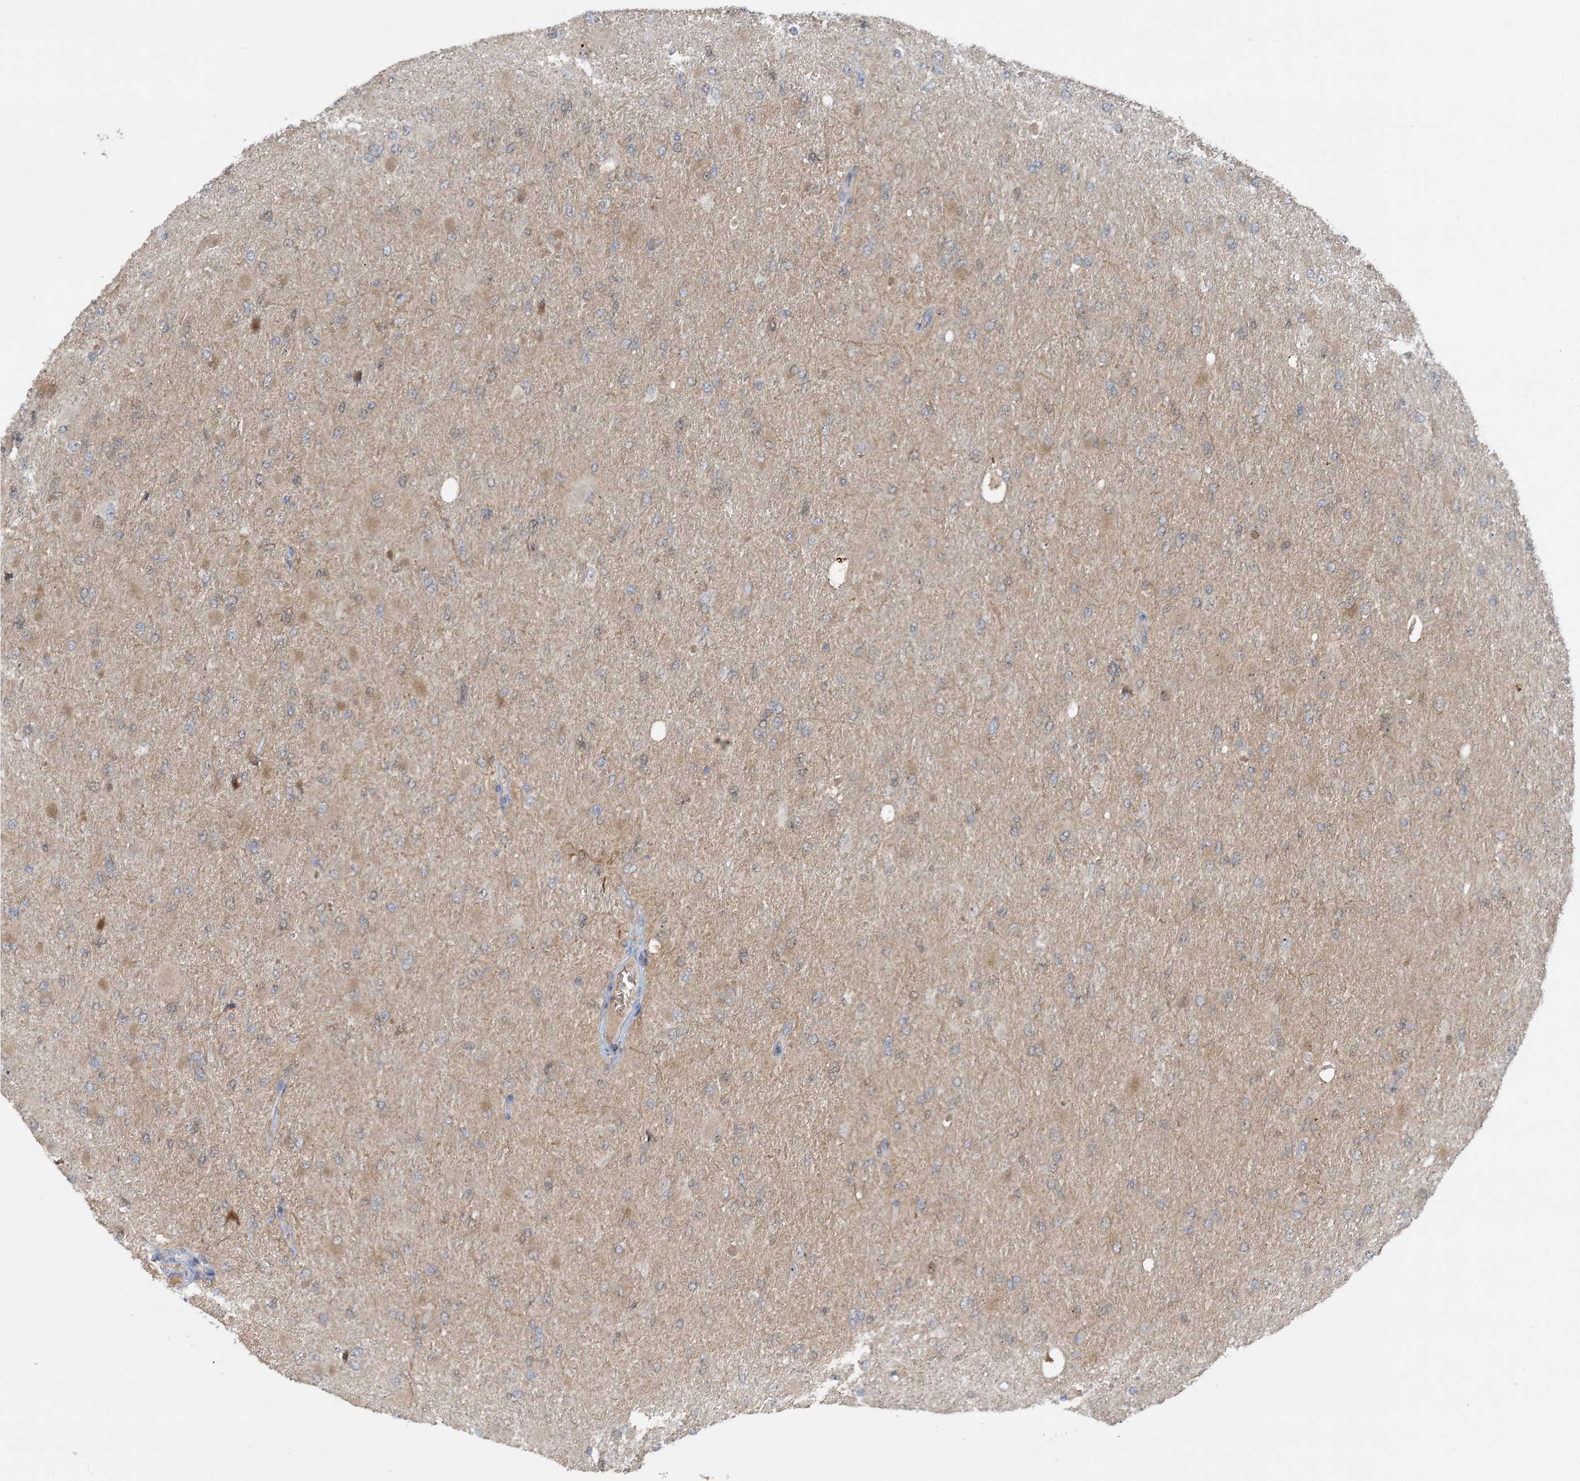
{"staining": {"intensity": "weak", "quantity": "<25%", "location": "cytoplasmic/membranous"}, "tissue": "glioma", "cell_type": "Tumor cells", "image_type": "cancer", "snomed": [{"axis": "morphology", "description": "Glioma, malignant, High grade"}, {"axis": "topography", "description": "Cerebral cortex"}], "caption": "This photomicrograph is of glioma stained with IHC to label a protein in brown with the nuclei are counter-stained blue. There is no staining in tumor cells.", "gene": "UBE2E1", "patient": {"sex": "female", "age": 36}}